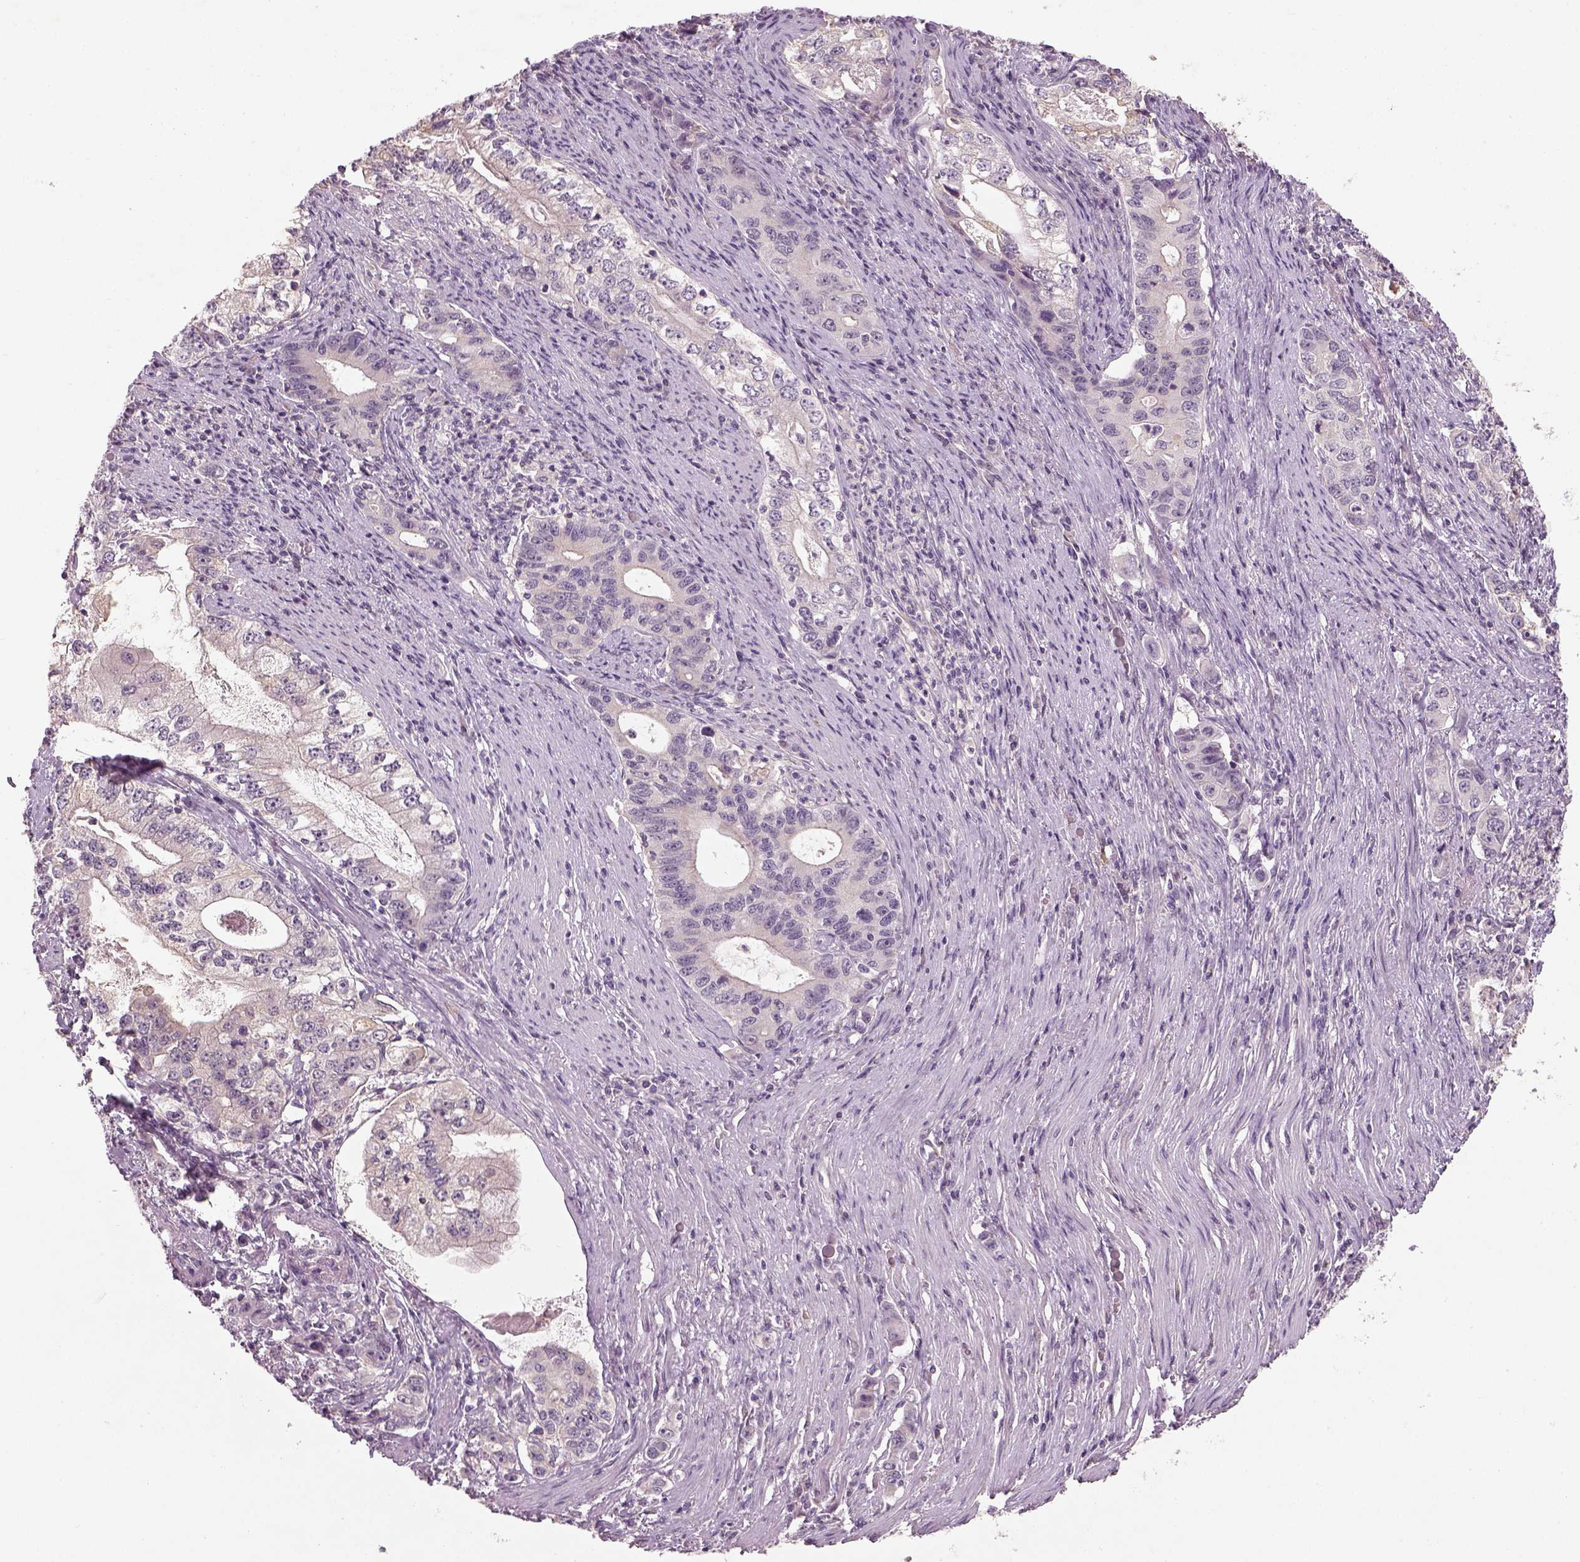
{"staining": {"intensity": "negative", "quantity": "none", "location": "none"}, "tissue": "stomach cancer", "cell_type": "Tumor cells", "image_type": "cancer", "snomed": [{"axis": "morphology", "description": "Adenocarcinoma, NOS"}, {"axis": "topography", "description": "Stomach, lower"}], "caption": "Stomach cancer (adenocarcinoma) was stained to show a protein in brown. There is no significant expression in tumor cells.", "gene": "GDNF", "patient": {"sex": "female", "age": 72}}